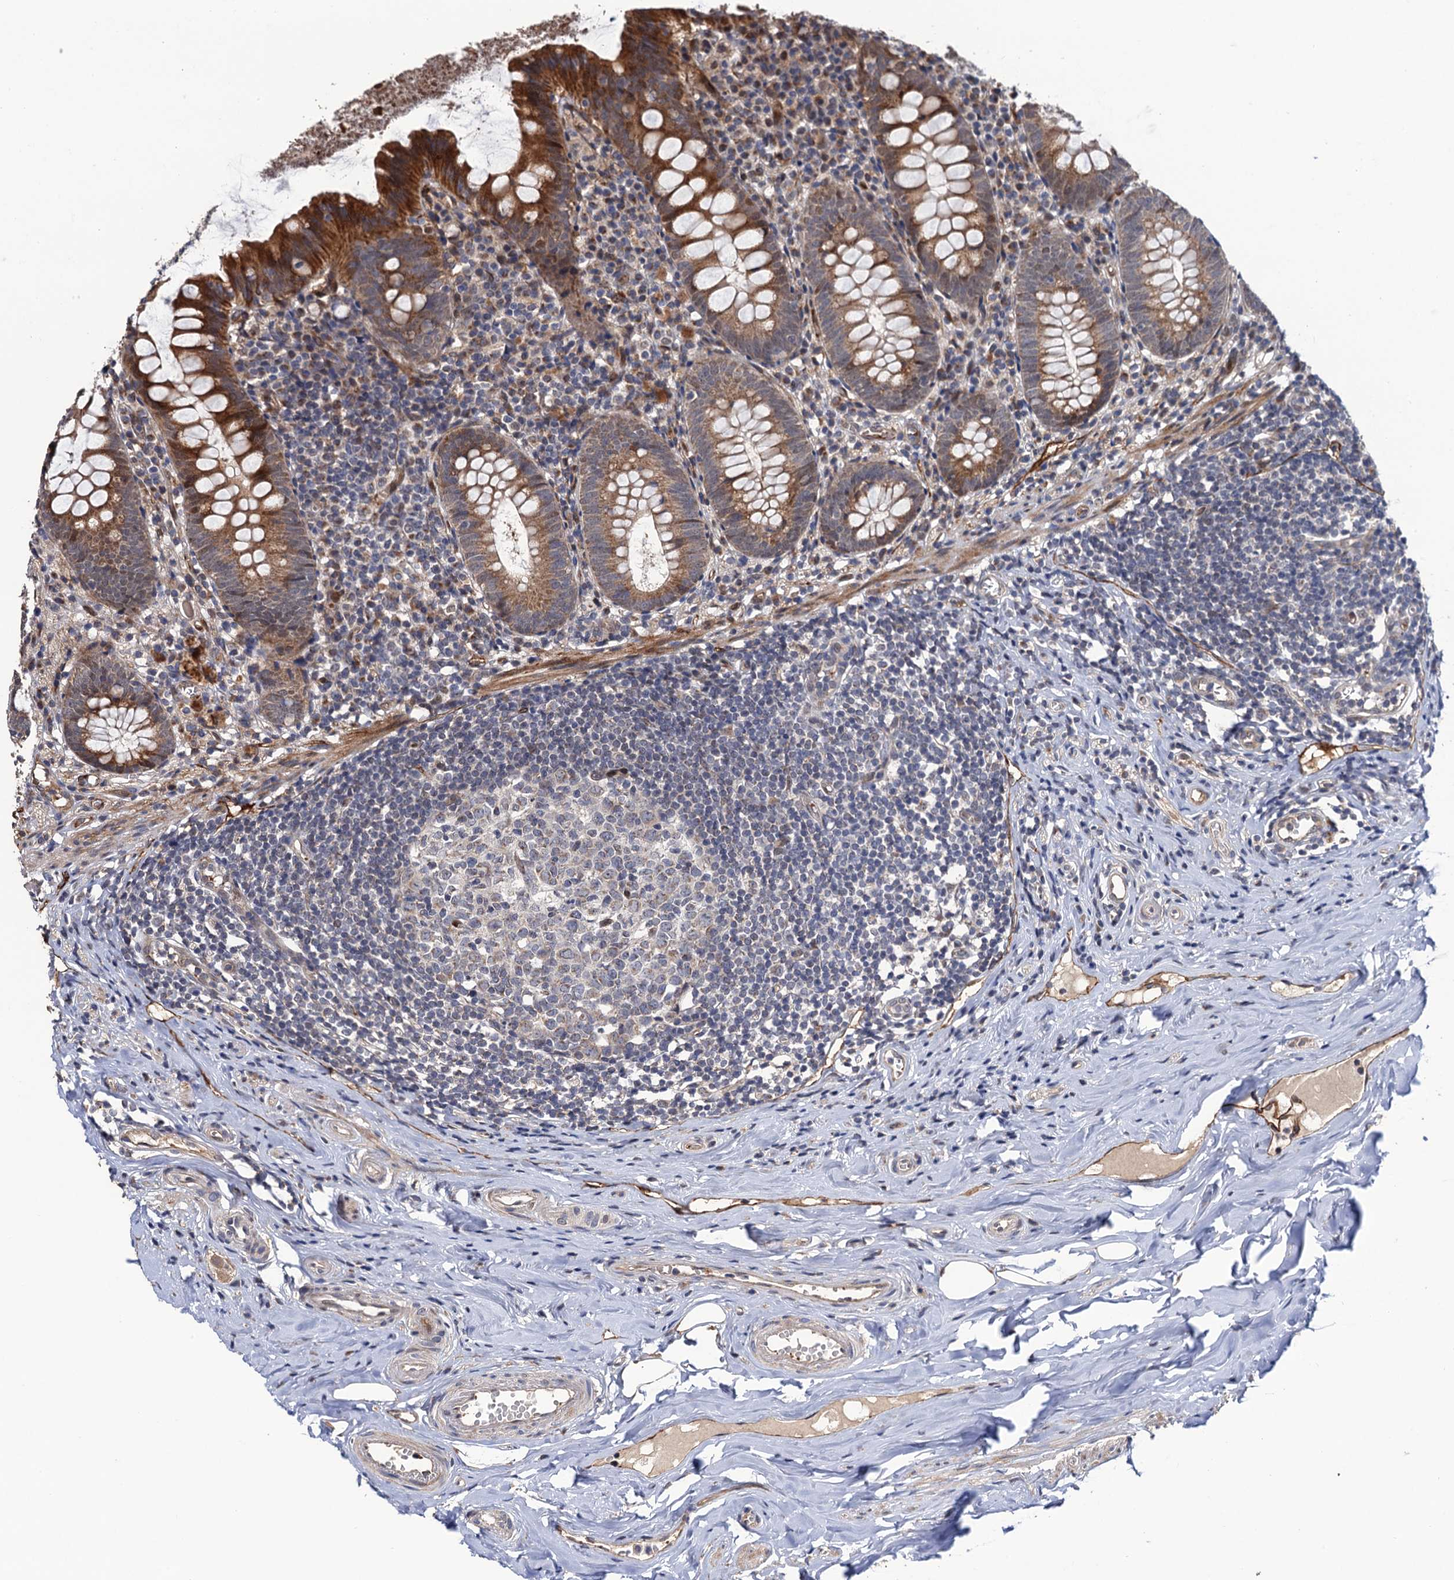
{"staining": {"intensity": "moderate", "quantity": ">75%", "location": "cytoplasmic/membranous"}, "tissue": "appendix", "cell_type": "Glandular cells", "image_type": "normal", "snomed": [{"axis": "morphology", "description": "Normal tissue, NOS"}, {"axis": "topography", "description": "Appendix"}], "caption": "Immunohistochemical staining of unremarkable appendix exhibits medium levels of moderate cytoplasmic/membranous staining in about >75% of glandular cells. (Brightfield microscopy of DAB IHC at high magnification).", "gene": "LRRC63", "patient": {"sex": "female", "age": 51}}